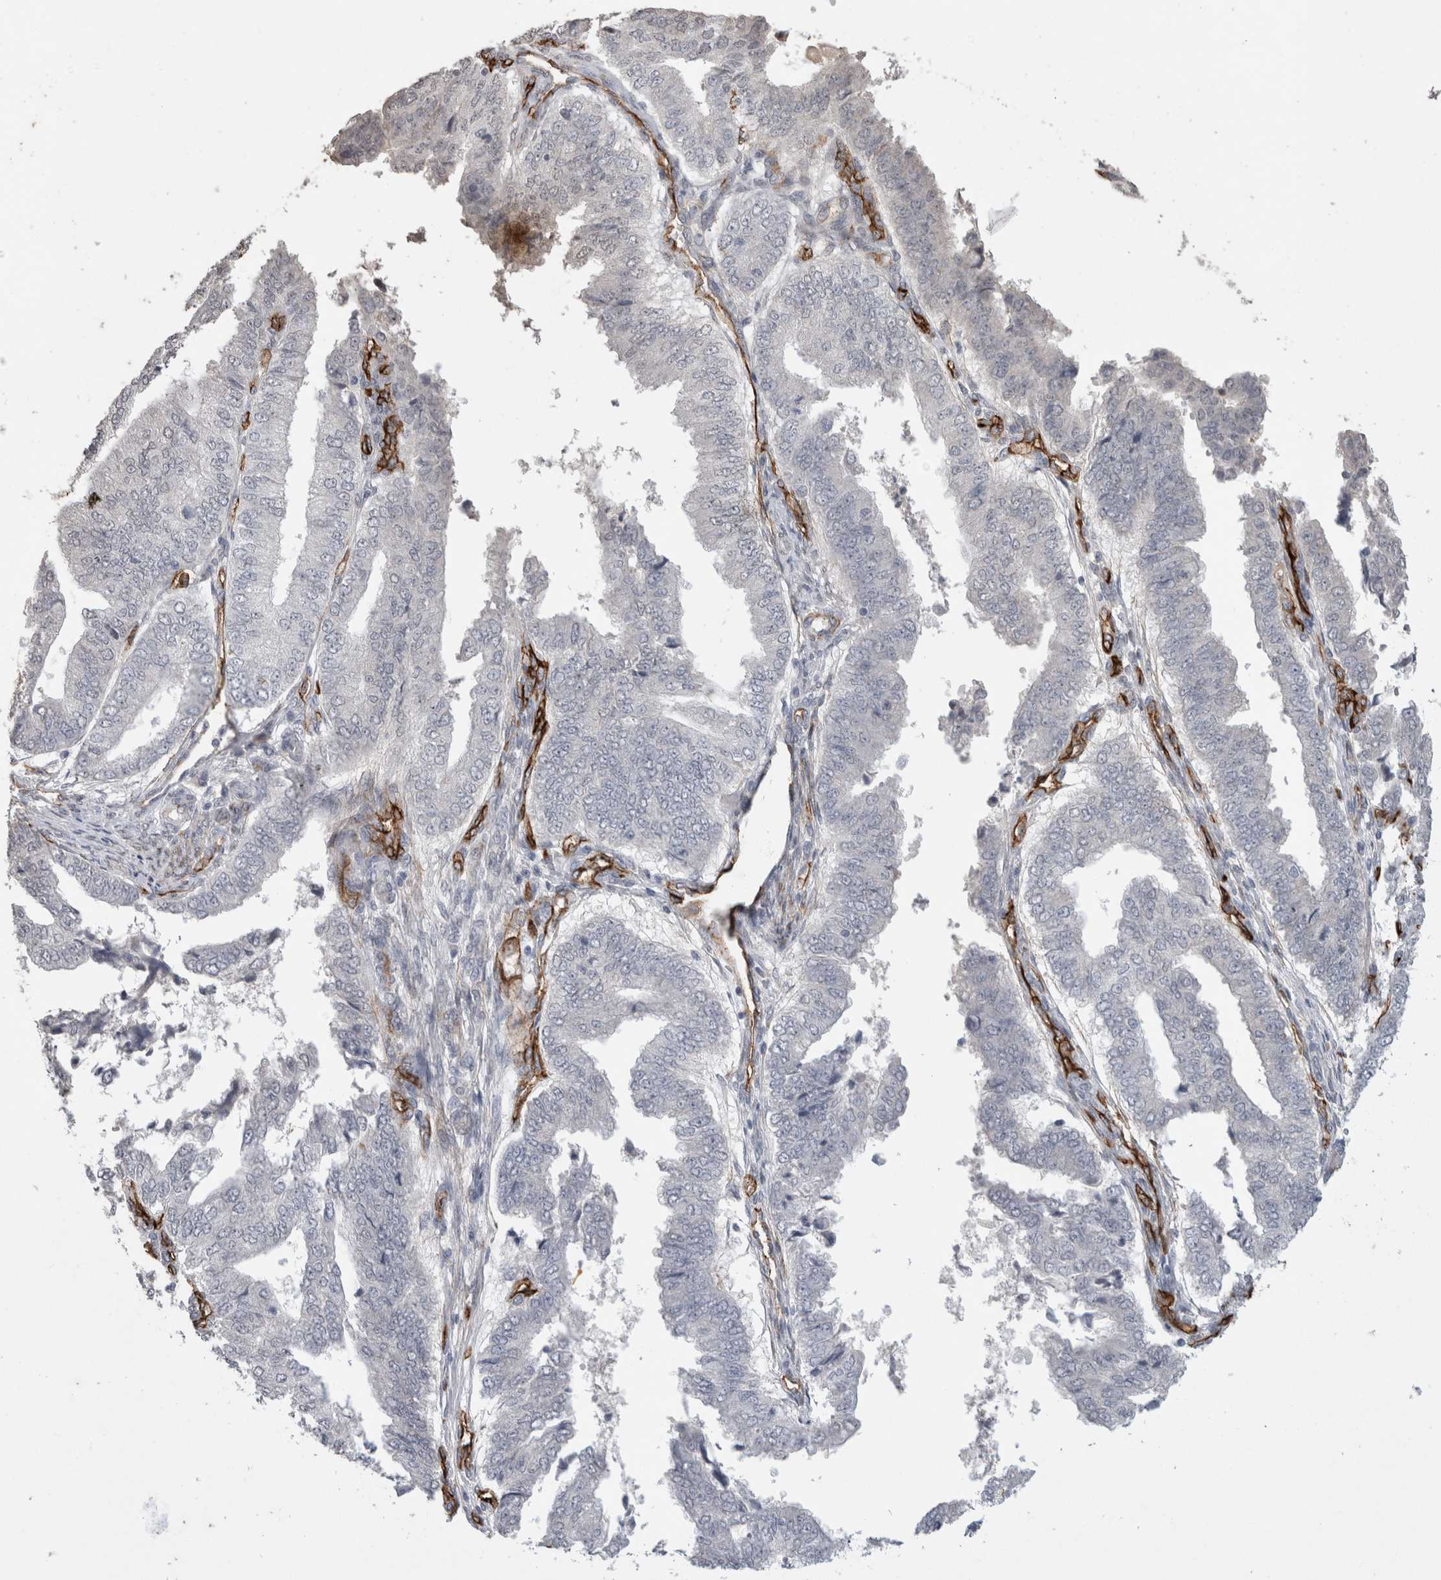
{"staining": {"intensity": "negative", "quantity": "none", "location": "none"}, "tissue": "endometrial cancer", "cell_type": "Tumor cells", "image_type": "cancer", "snomed": [{"axis": "morphology", "description": "Polyp, NOS"}, {"axis": "morphology", "description": "Adenocarcinoma, NOS"}, {"axis": "morphology", "description": "Adenoma, NOS"}, {"axis": "topography", "description": "Endometrium"}], "caption": "Immunohistochemical staining of human endometrial adenocarcinoma demonstrates no significant staining in tumor cells. The staining is performed using DAB (3,3'-diaminobenzidine) brown chromogen with nuclei counter-stained in using hematoxylin.", "gene": "CDH13", "patient": {"sex": "female", "age": 79}}